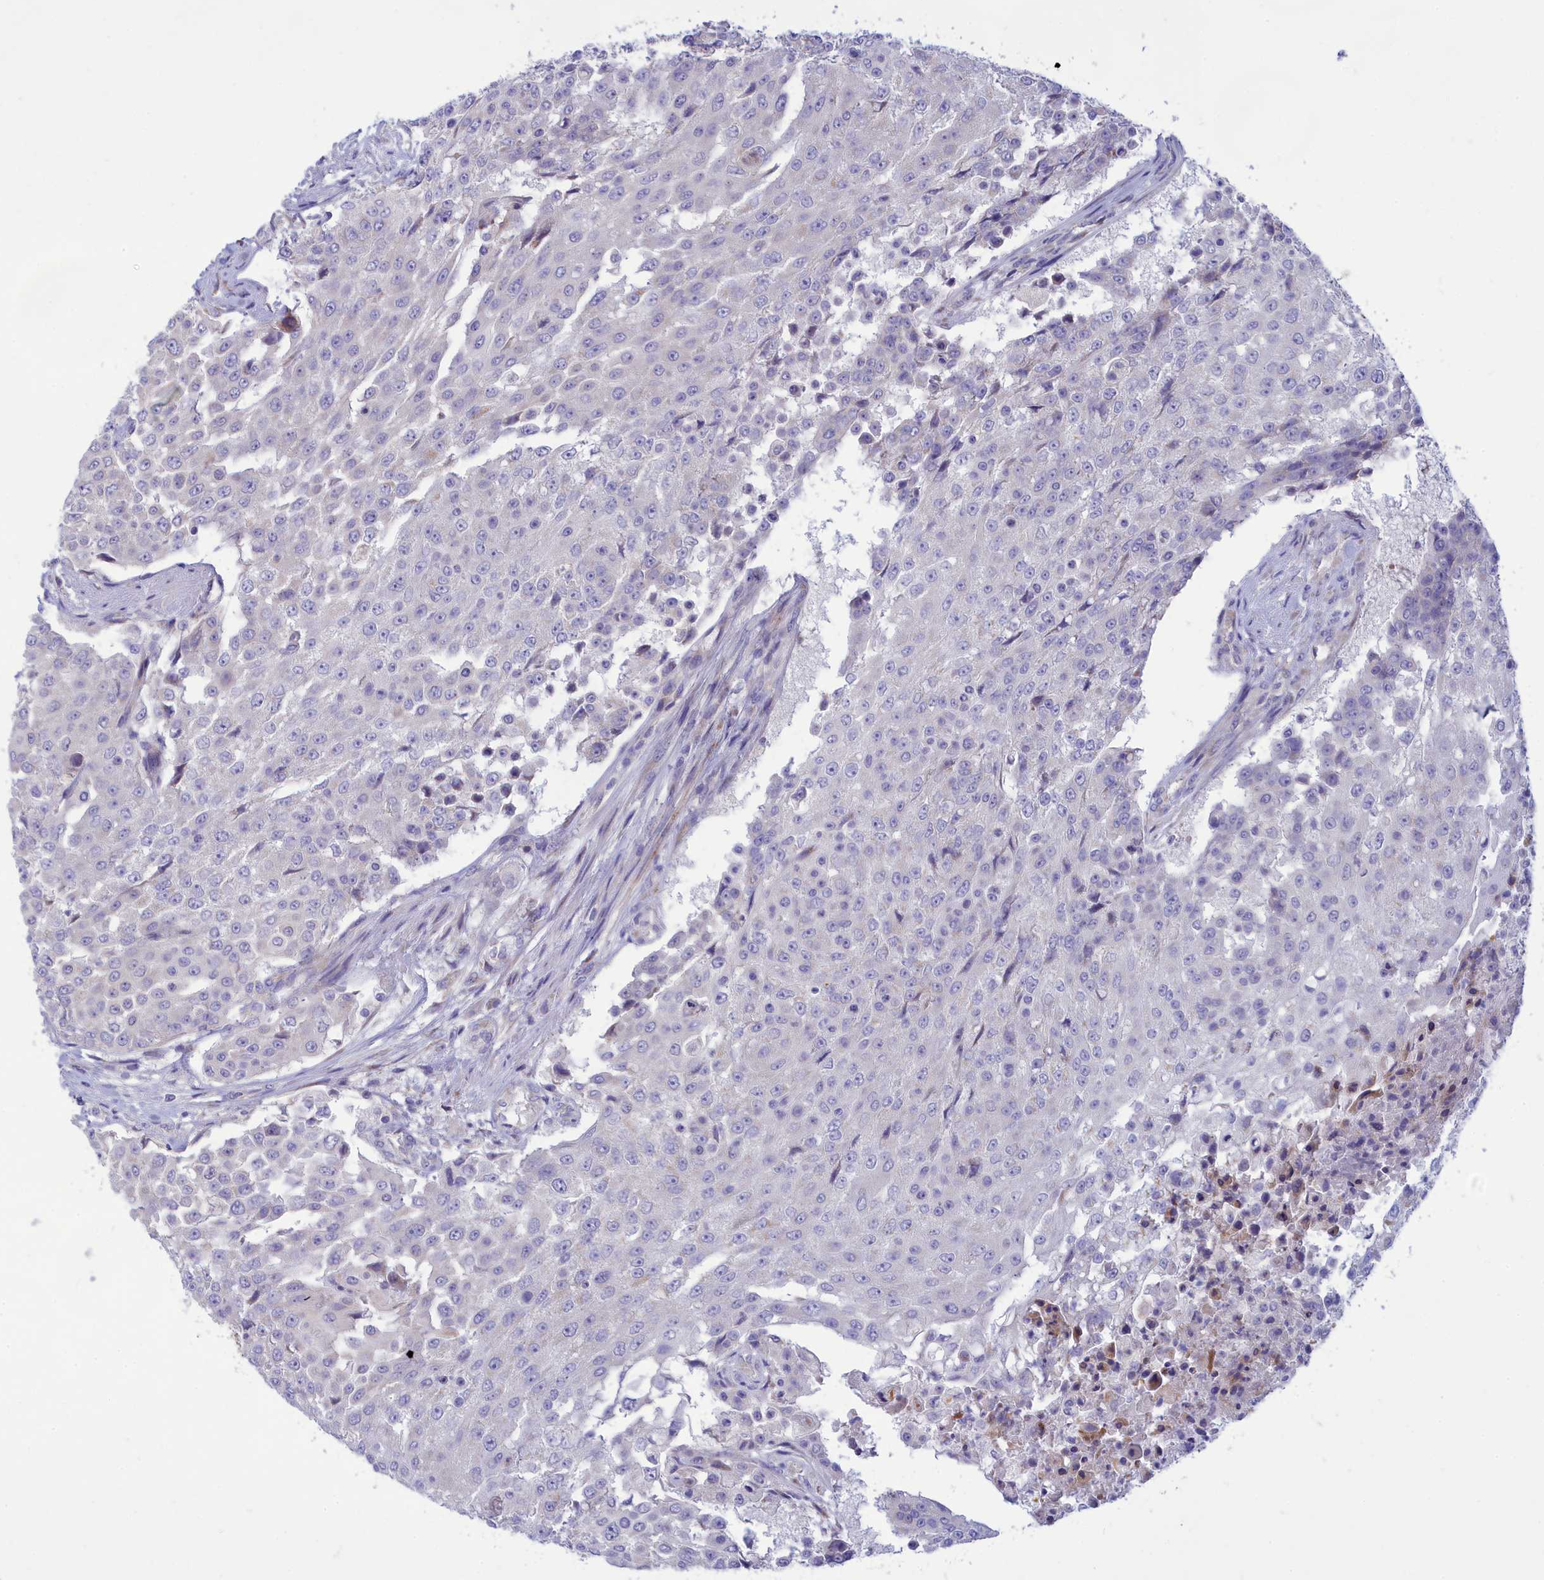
{"staining": {"intensity": "negative", "quantity": "none", "location": "none"}, "tissue": "urothelial cancer", "cell_type": "Tumor cells", "image_type": "cancer", "snomed": [{"axis": "morphology", "description": "Urothelial carcinoma, High grade"}, {"axis": "topography", "description": "Urinary bladder"}], "caption": "Immunohistochemistry (IHC) of human urothelial cancer demonstrates no expression in tumor cells.", "gene": "TMEM30B", "patient": {"sex": "female", "age": 63}}